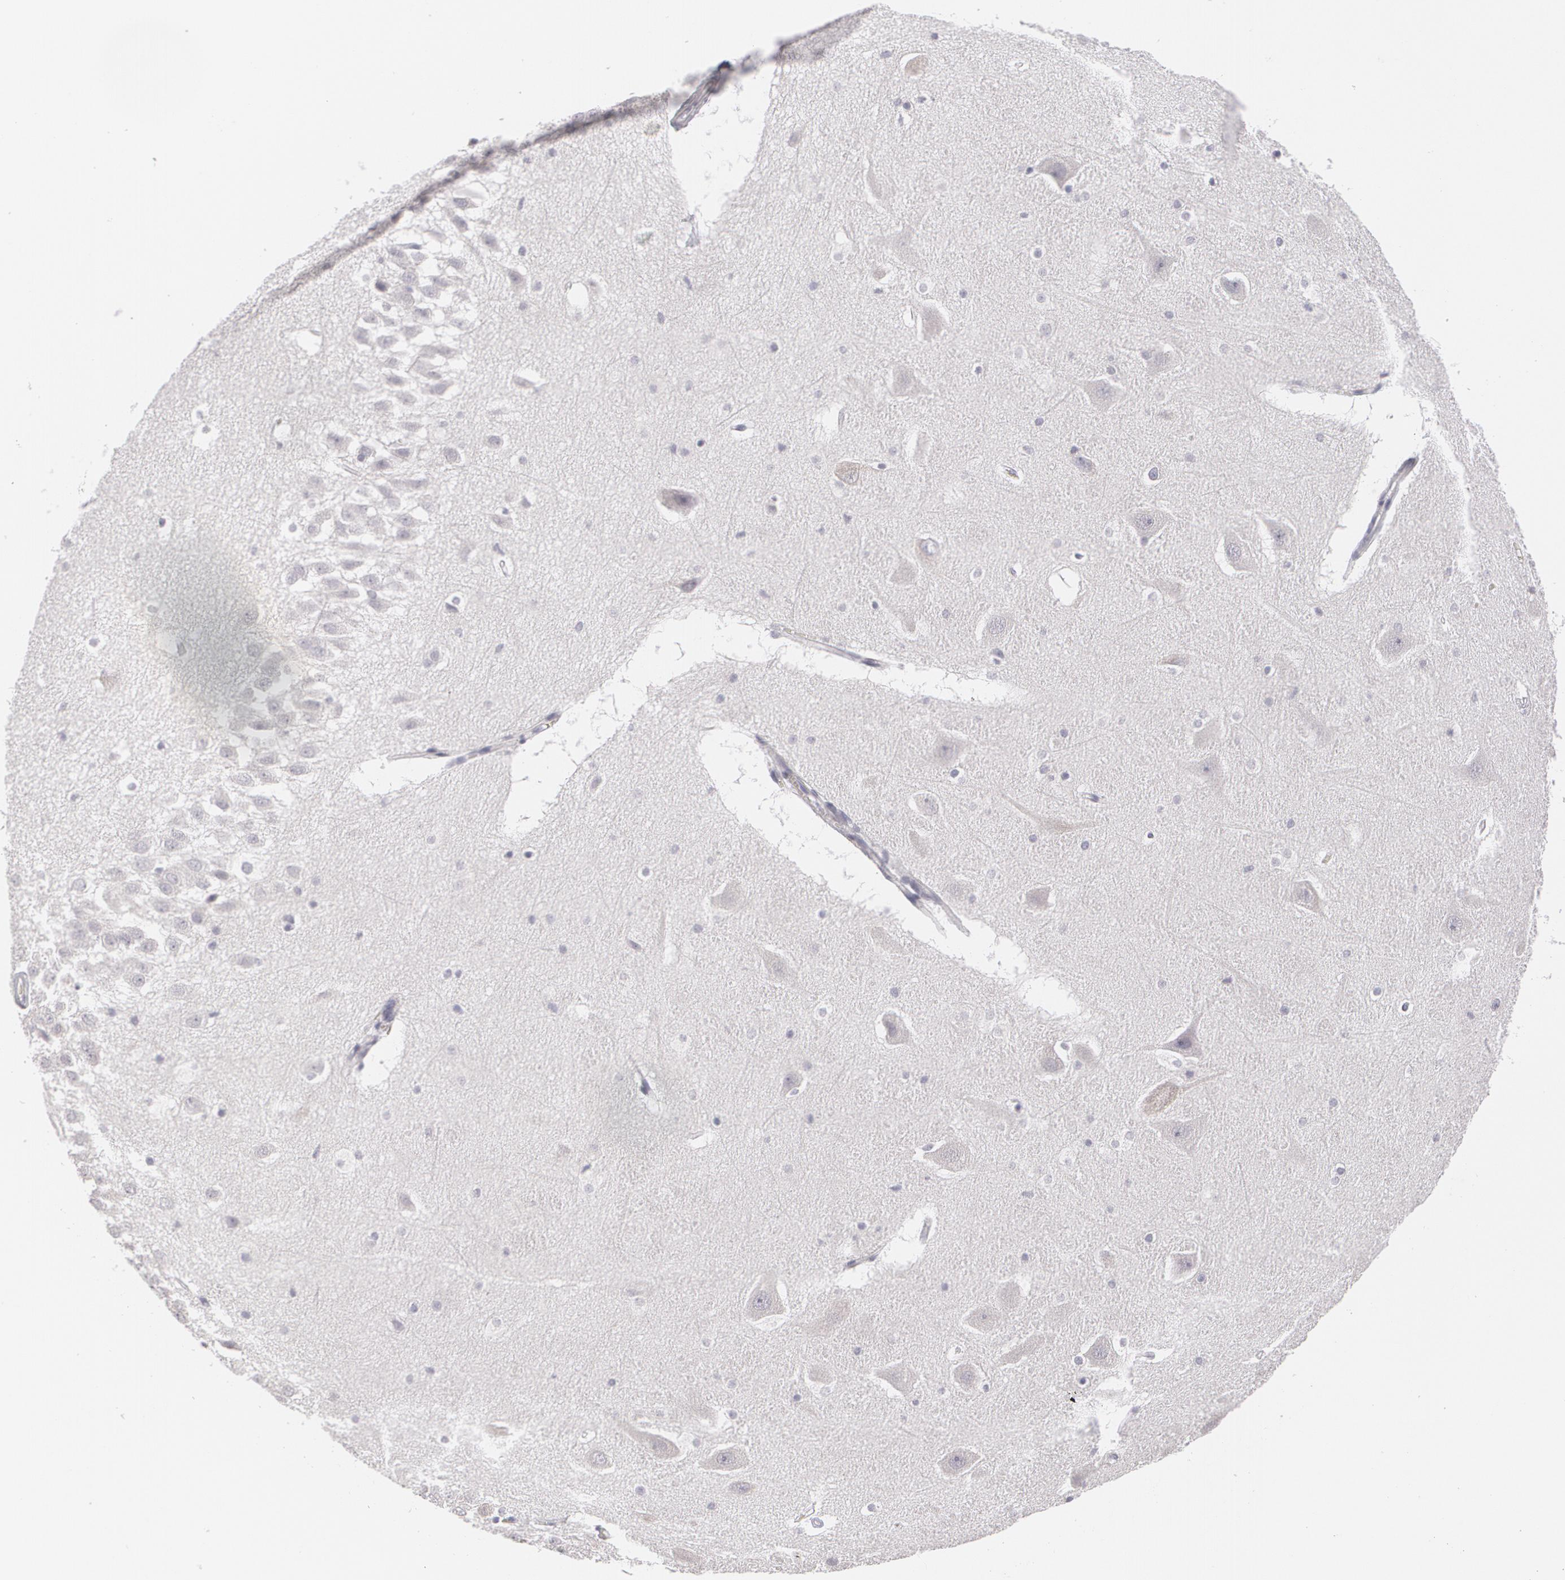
{"staining": {"intensity": "negative", "quantity": "none", "location": "none"}, "tissue": "hippocampus", "cell_type": "Glial cells", "image_type": "normal", "snomed": [{"axis": "morphology", "description": "Normal tissue, NOS"}, {"axis": "topography", "description": "Hippocampus"}], "caption": "The micrograph displays no significant positivity in glial cells of hippocampus. (DAB immunohistochemistry (IHC) with hematoxylin counter stain).", "gene": "MBNL3", "patient": {"sex": "male", "age": 45}}